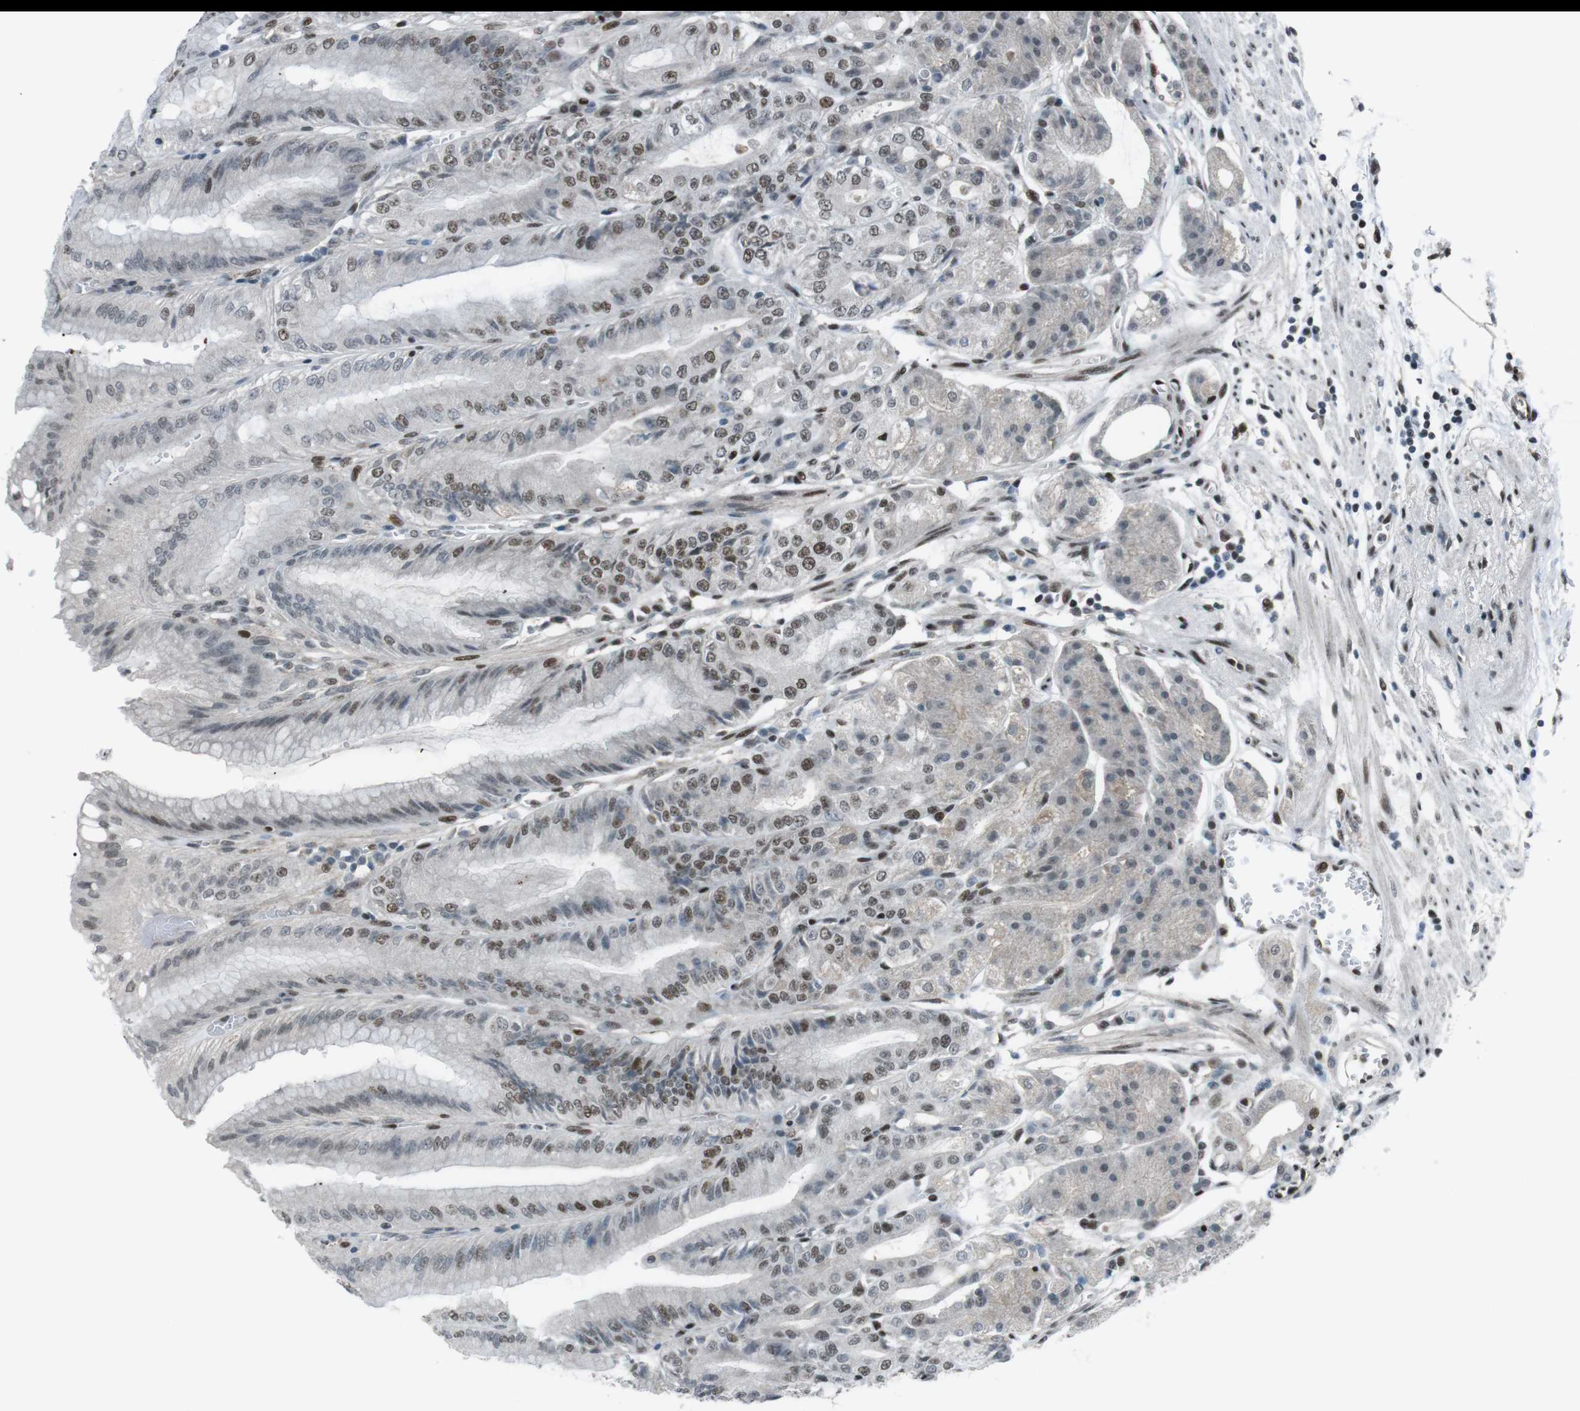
{"staining": {"intensity": "strong", "quantity": "25%-75%", "location": "nuclear"}, "tissue": "stomach", "cell_type": "Glandular cells", "image_type": "normal", "snomed": [{"axis": "morphology", "description": "Normal tissue, NOS"}, {"axis": "topography", "description": "Stomach, lower"}], "caption": "A high-resolution micrograph shows immunohistochemistry staining of benign stomach, which exhibits strong nuclear staining in approximately 25%-75% of glandular cells.", "gene": "TAF1", "patient": {"sex": "male", "age": 71}}